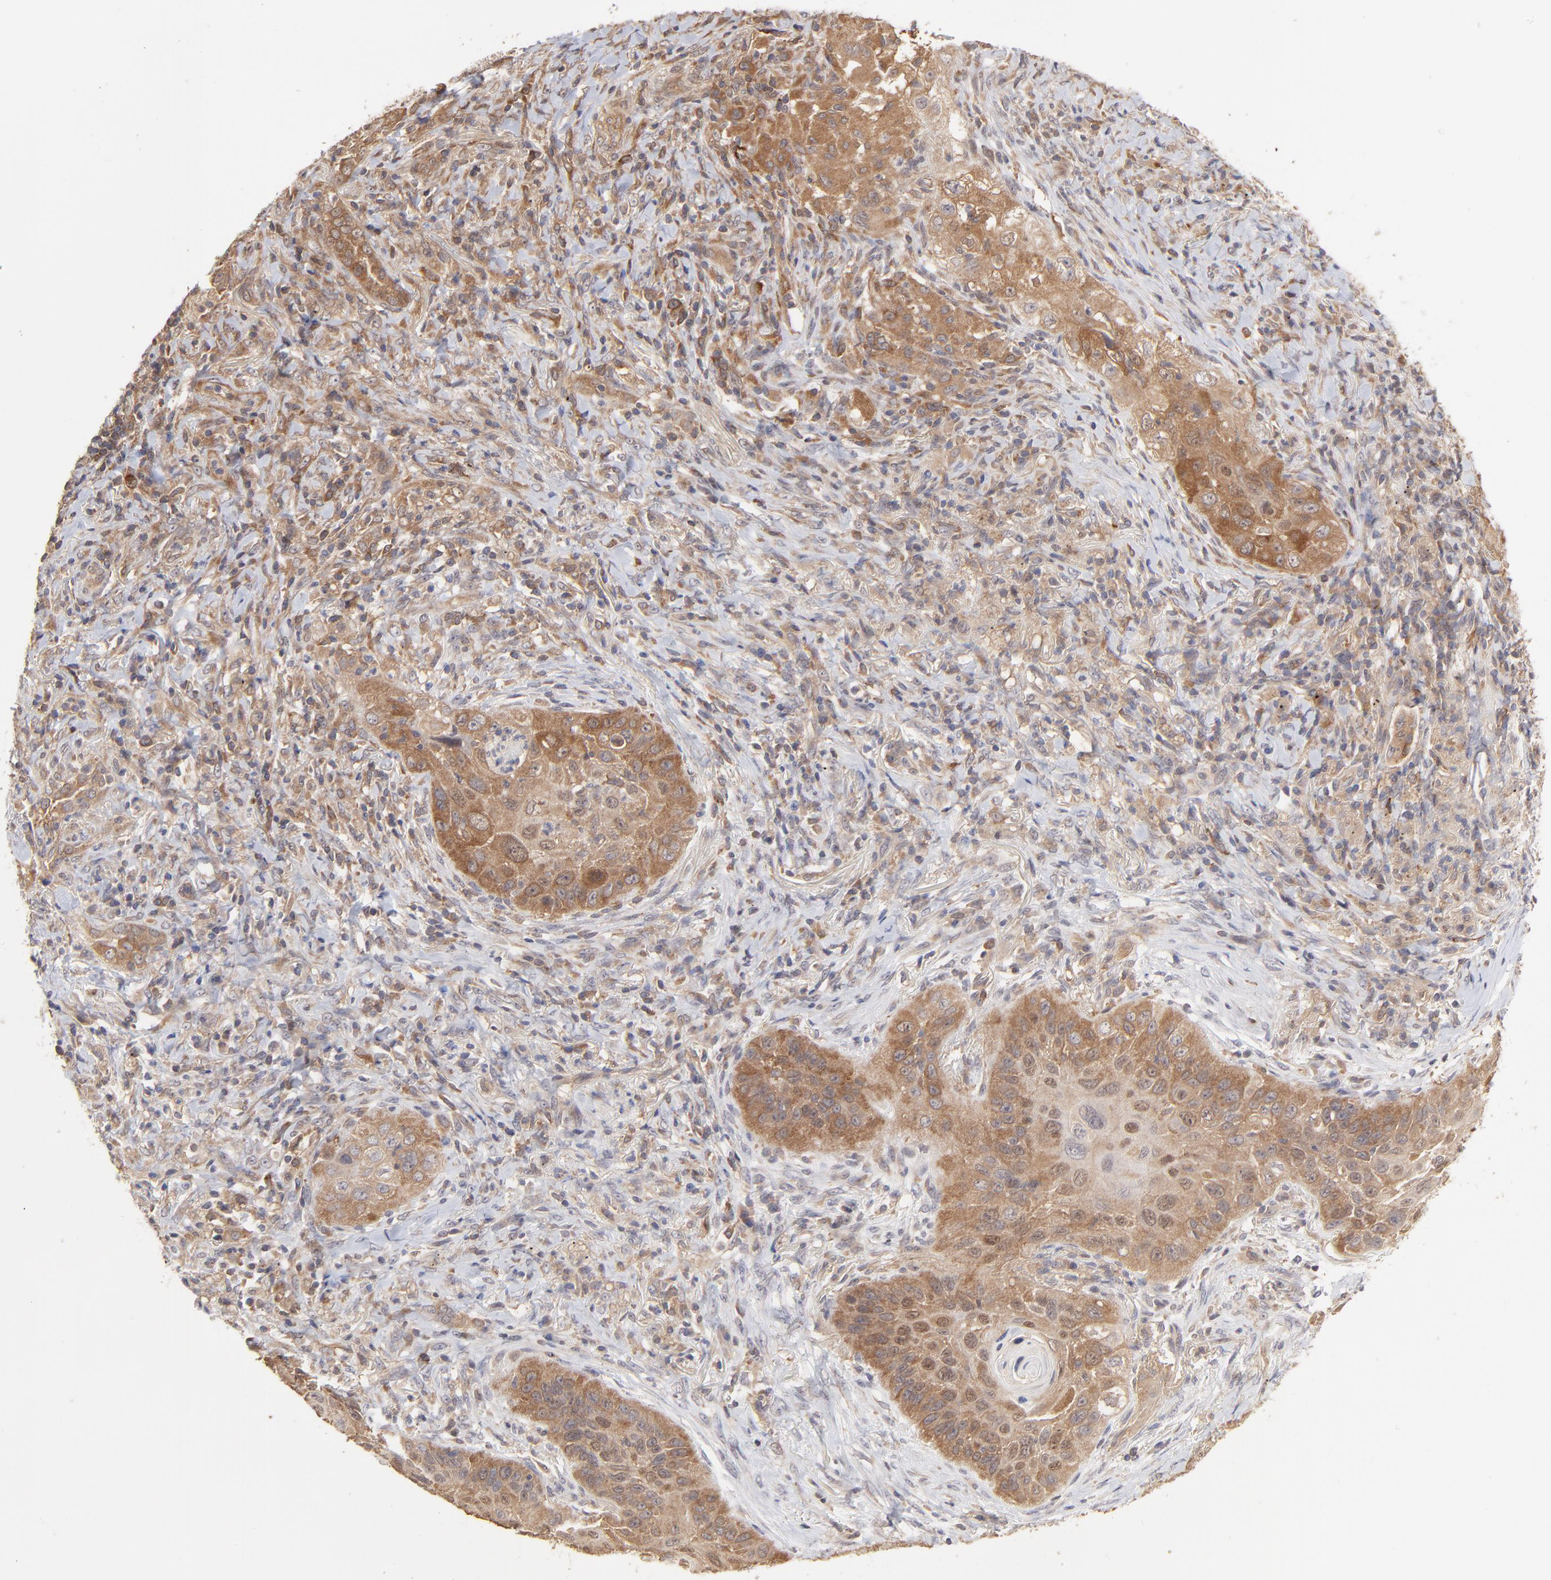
{"staining": {"intensity": "moderate", "quantity": ">75%", "location": "cytoplasmic/membranous"}, "tissue": "lung cancer", "cell_type": "Tumor cells", "image_type": "cancer", "snomed": [{"axis": "morphology", "description": "Squamous cell carcinoma, NOS"}, {"axis": "topography", "description": "Lung"}], "caption": "Lung cancer (squamous cell carcinoma) stained with DAB (3,3'-diaminobenzidine) IHC demonstrates medium levels of moderate cytoplasmic/membranous expression in about >75% of tumor cells.", "gene": "GART", "patient": {"sex": "female", "age": 67}}